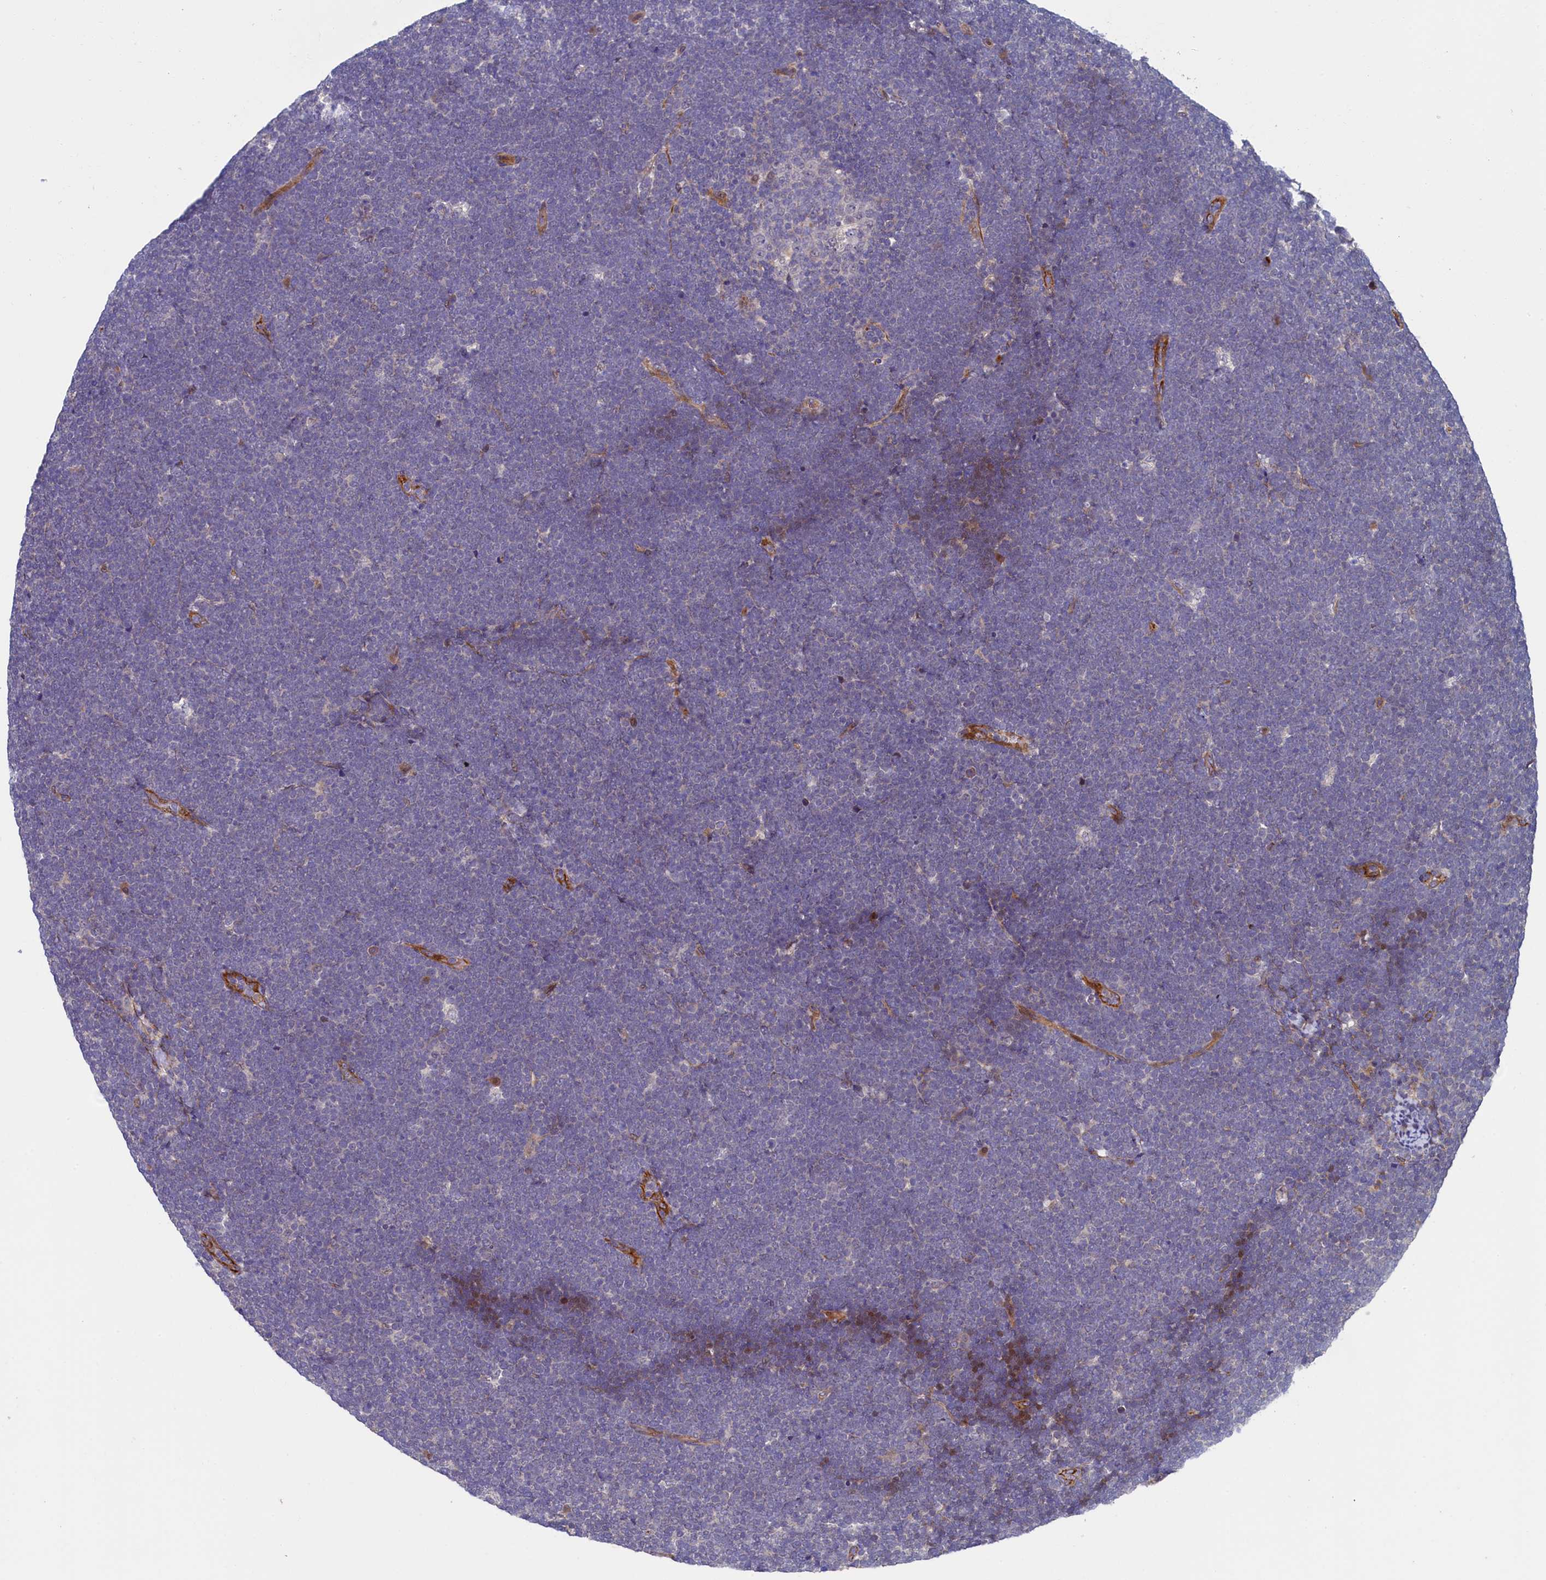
{"staining": {"intensity": "negative", "quantity": "none", "location": "none"}, "tissue": "lymphoma", "cell_type": "Tumor cells", "image_type": "cancer", "snomed": [{"axis": "morphology", "description": "Malignant lymphoma, non-Hodgkin's type, High grade"}, {"axis": "topography", "description": "Lymph node"}], "caption": "High-grade malignant lymphoma, non-Hodgkin's type was stained to show a protein in brown. There is no significant staining in tumor cells.", "gene": "PIK3C3", "patient": {"sex": "male", "age": 13}}